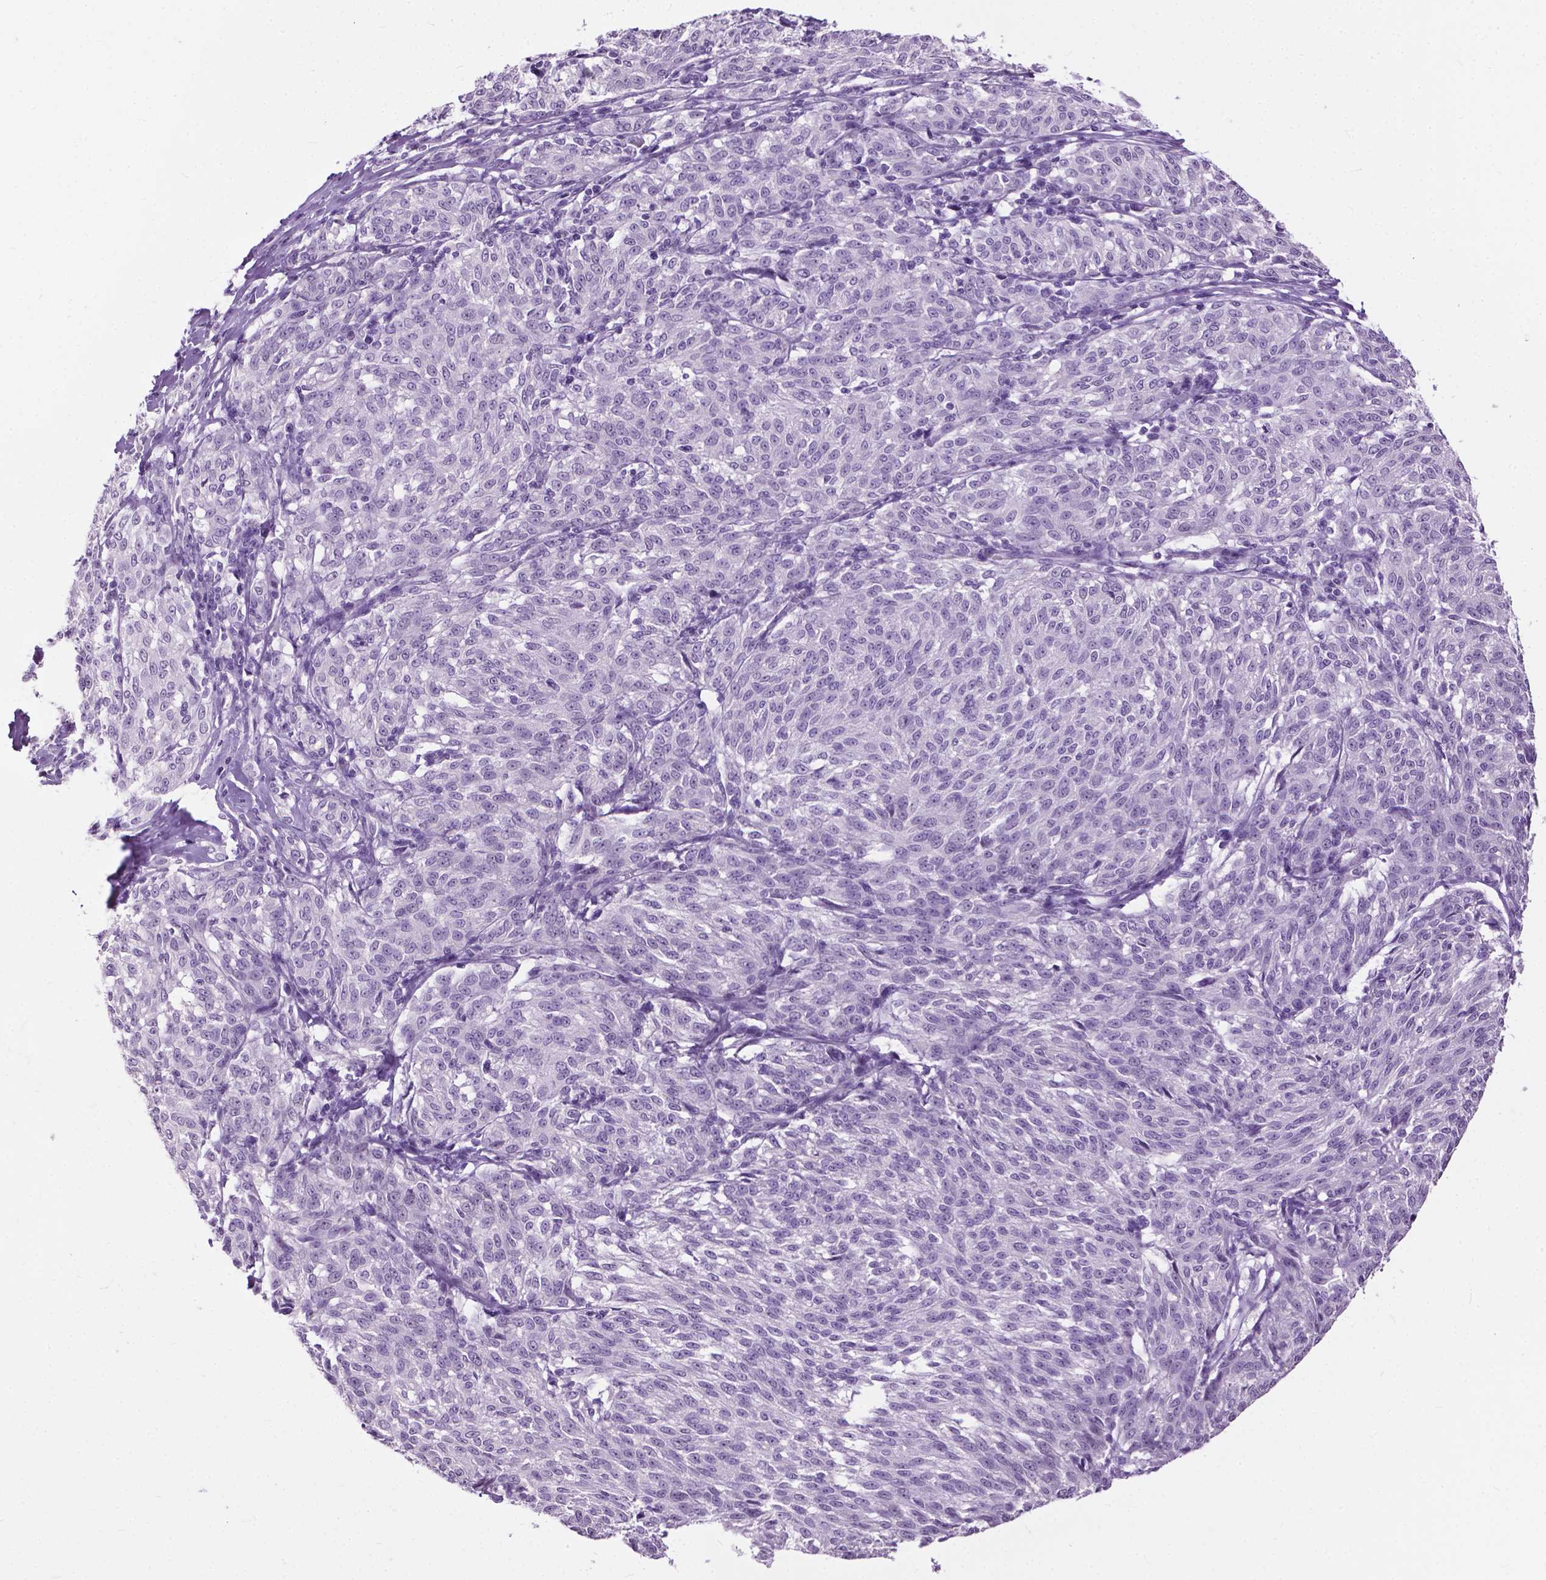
{"staining": {"intensity": "negative", "quantity": "none", "location": "none"}, "tissue": "melanoma", "cell_type": "Tumor cells", "image_type": "cancer", "snomed": [{"axis": "morphology", "description": "Malignant melanoma, NOS"}, {"axis": "topography", "description": "Skin"}], "caption": "DAB (3,3'-diaminobenzidine) immunohistochemical staining of human melanoma shows no significant staining in tumor cells.", "gene": "GPR37L1", "patient": {"sex": "female", "age": 72}}